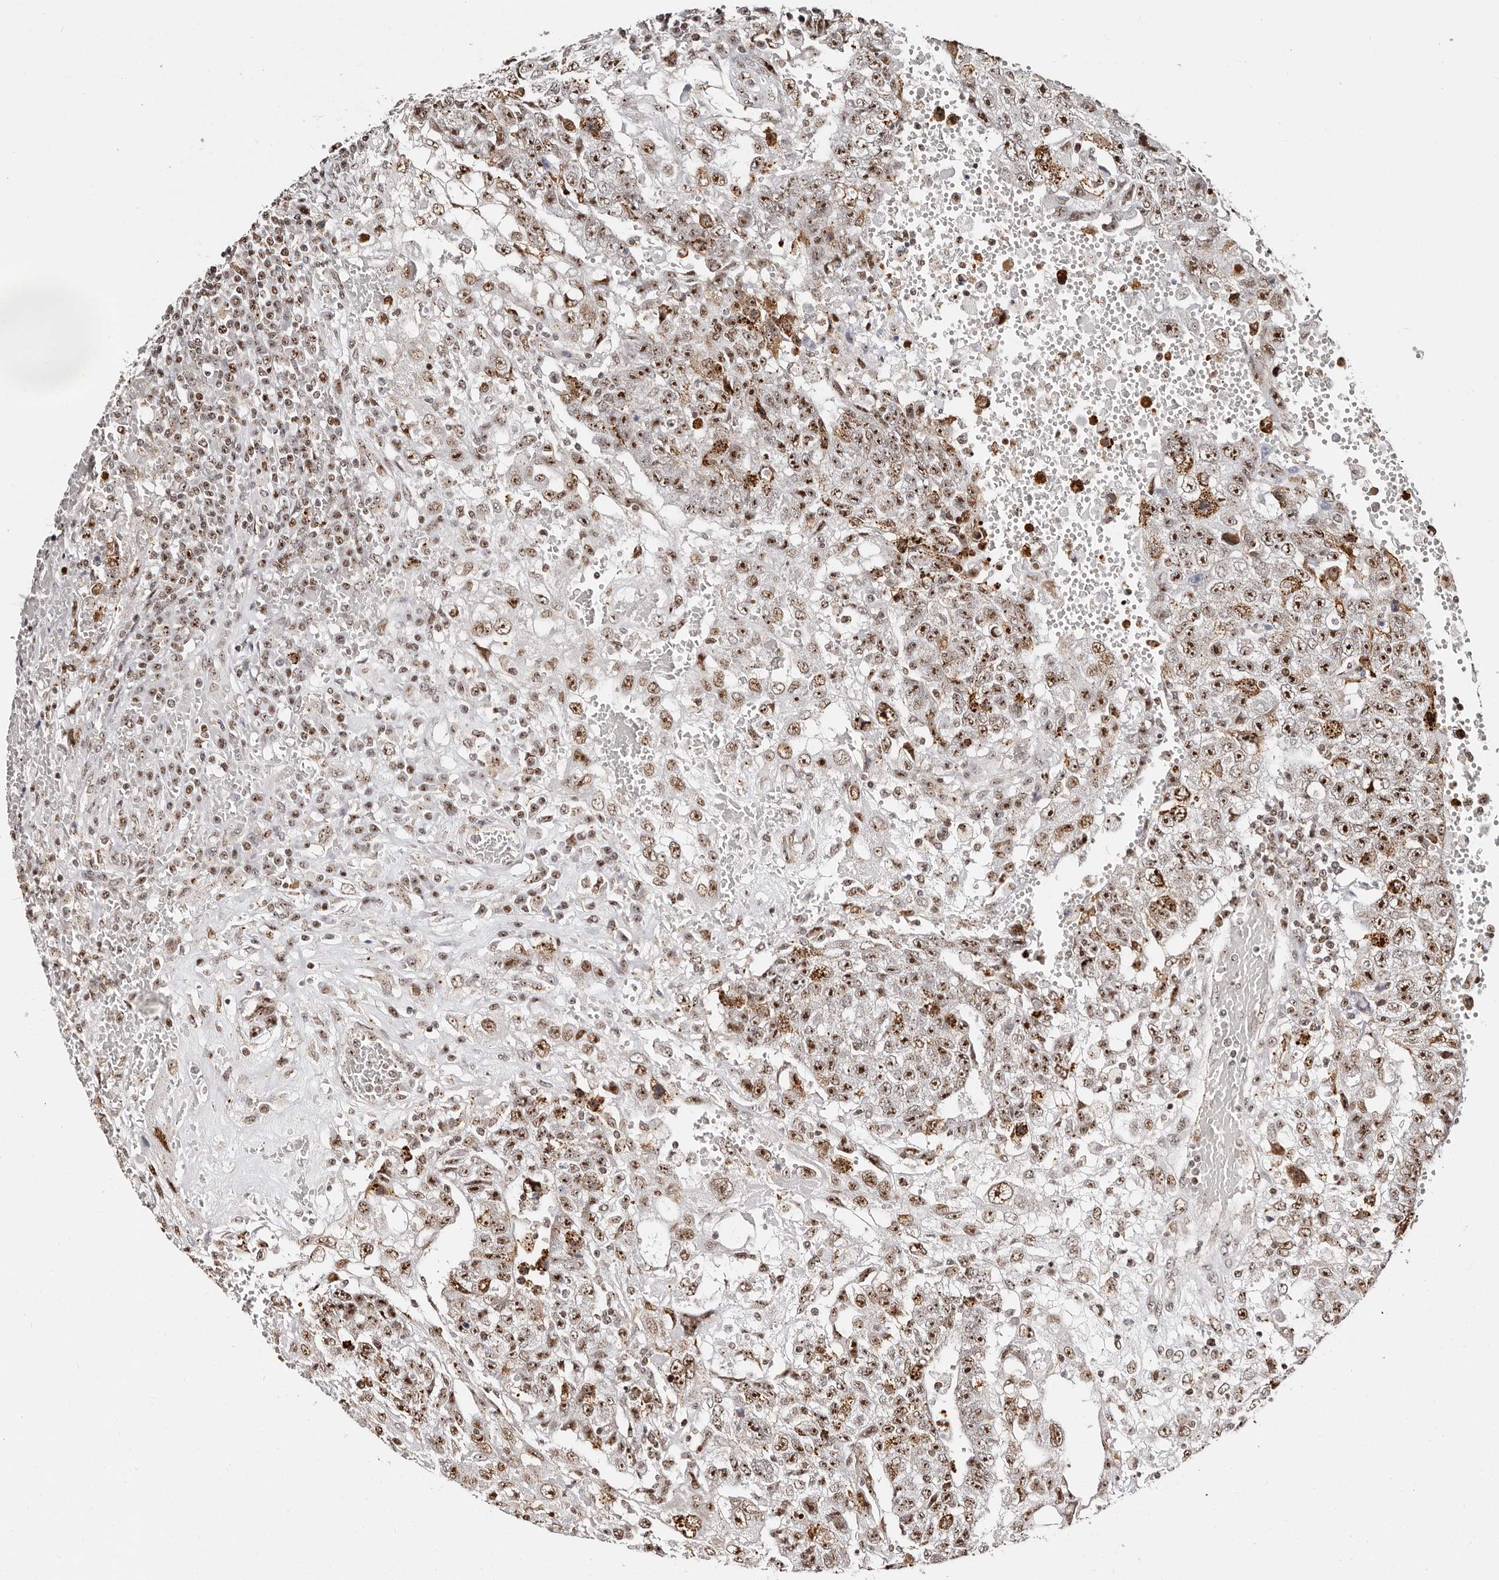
{"staining": {"intensity": "strong", "quantity": "25%-75%", "location": "nuclear"}, "tissue": "testis cancer", "cell_type": "Tumor cells", "image_type": "cancer", "snomed": [{"axis": "morphology", "description": "Carcinoma, Embryonal, NOS"}, {"axis": "topography", "description": "Testis"}], "caption": "A high-resolution histopathology image shows immunohistochemistry (IHC) staining of testis cancer, which exhibits strong nuclear expression in approximately 25%-75% of tumor cells.", "gene": "IQGAP3", "patient": {"sex": "male", "age": 26}}